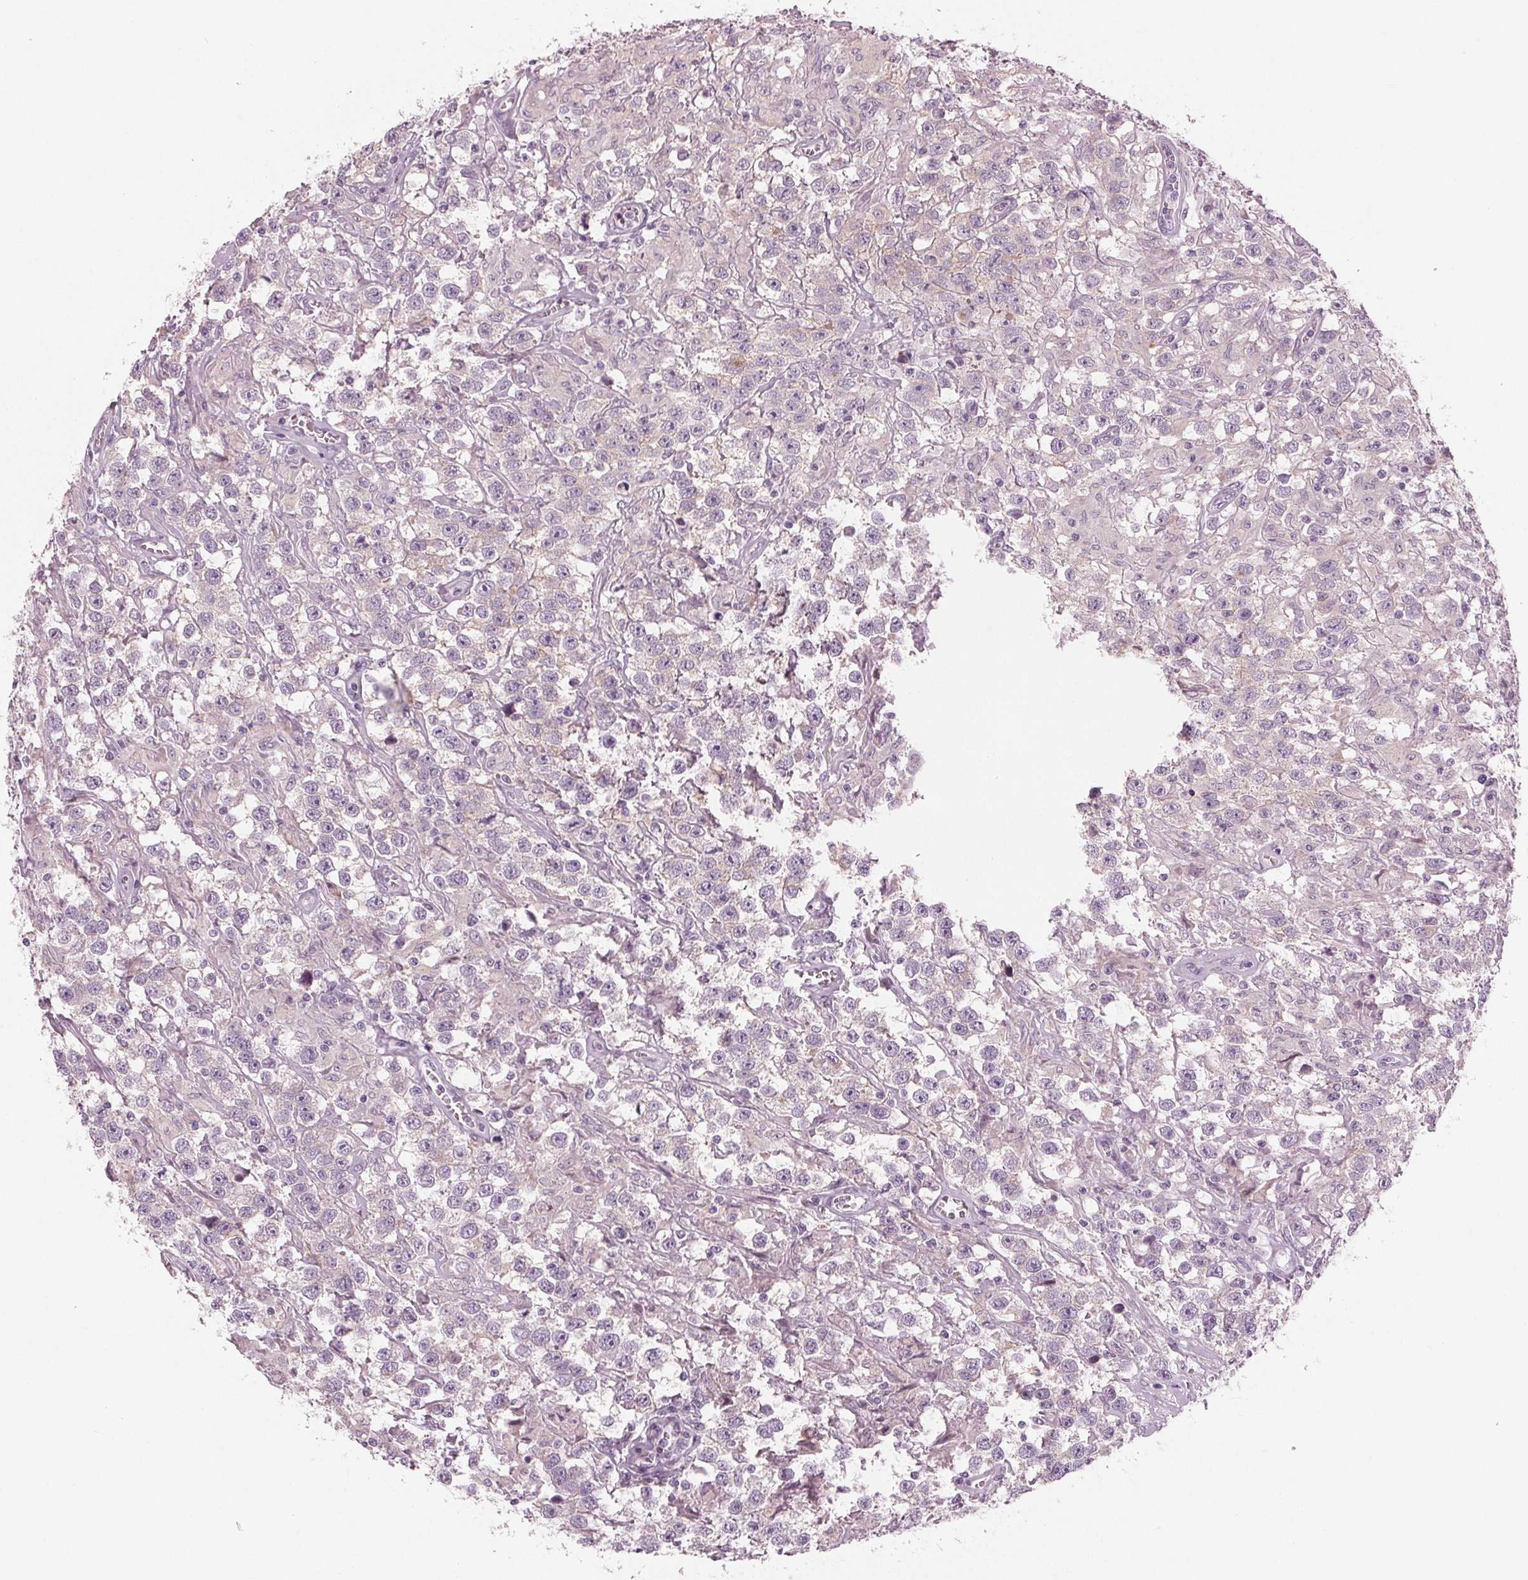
{"staining": {"intensity": "negative", "quantity": "none", "location": "none"}, "tissue": "testis cancer", "cell_type": "Tumor cells", "image_type": "cancer", "snomed": [{"axis": "morphology", "description": "Seminoma, NOS"}, {"axis": "topography", "description": "Testis"}], "caption": "Tumor cells show no significant protein staining in testis cancer. (Stains: DAB (3,3'-diaminobenzidine) immunohistochemistry with hematoxylin counter stain, Microscopy: brightfield microscopy at high magnification).", "gene": "PRAP1", "patient": {"sex": "male", "age": 43}}